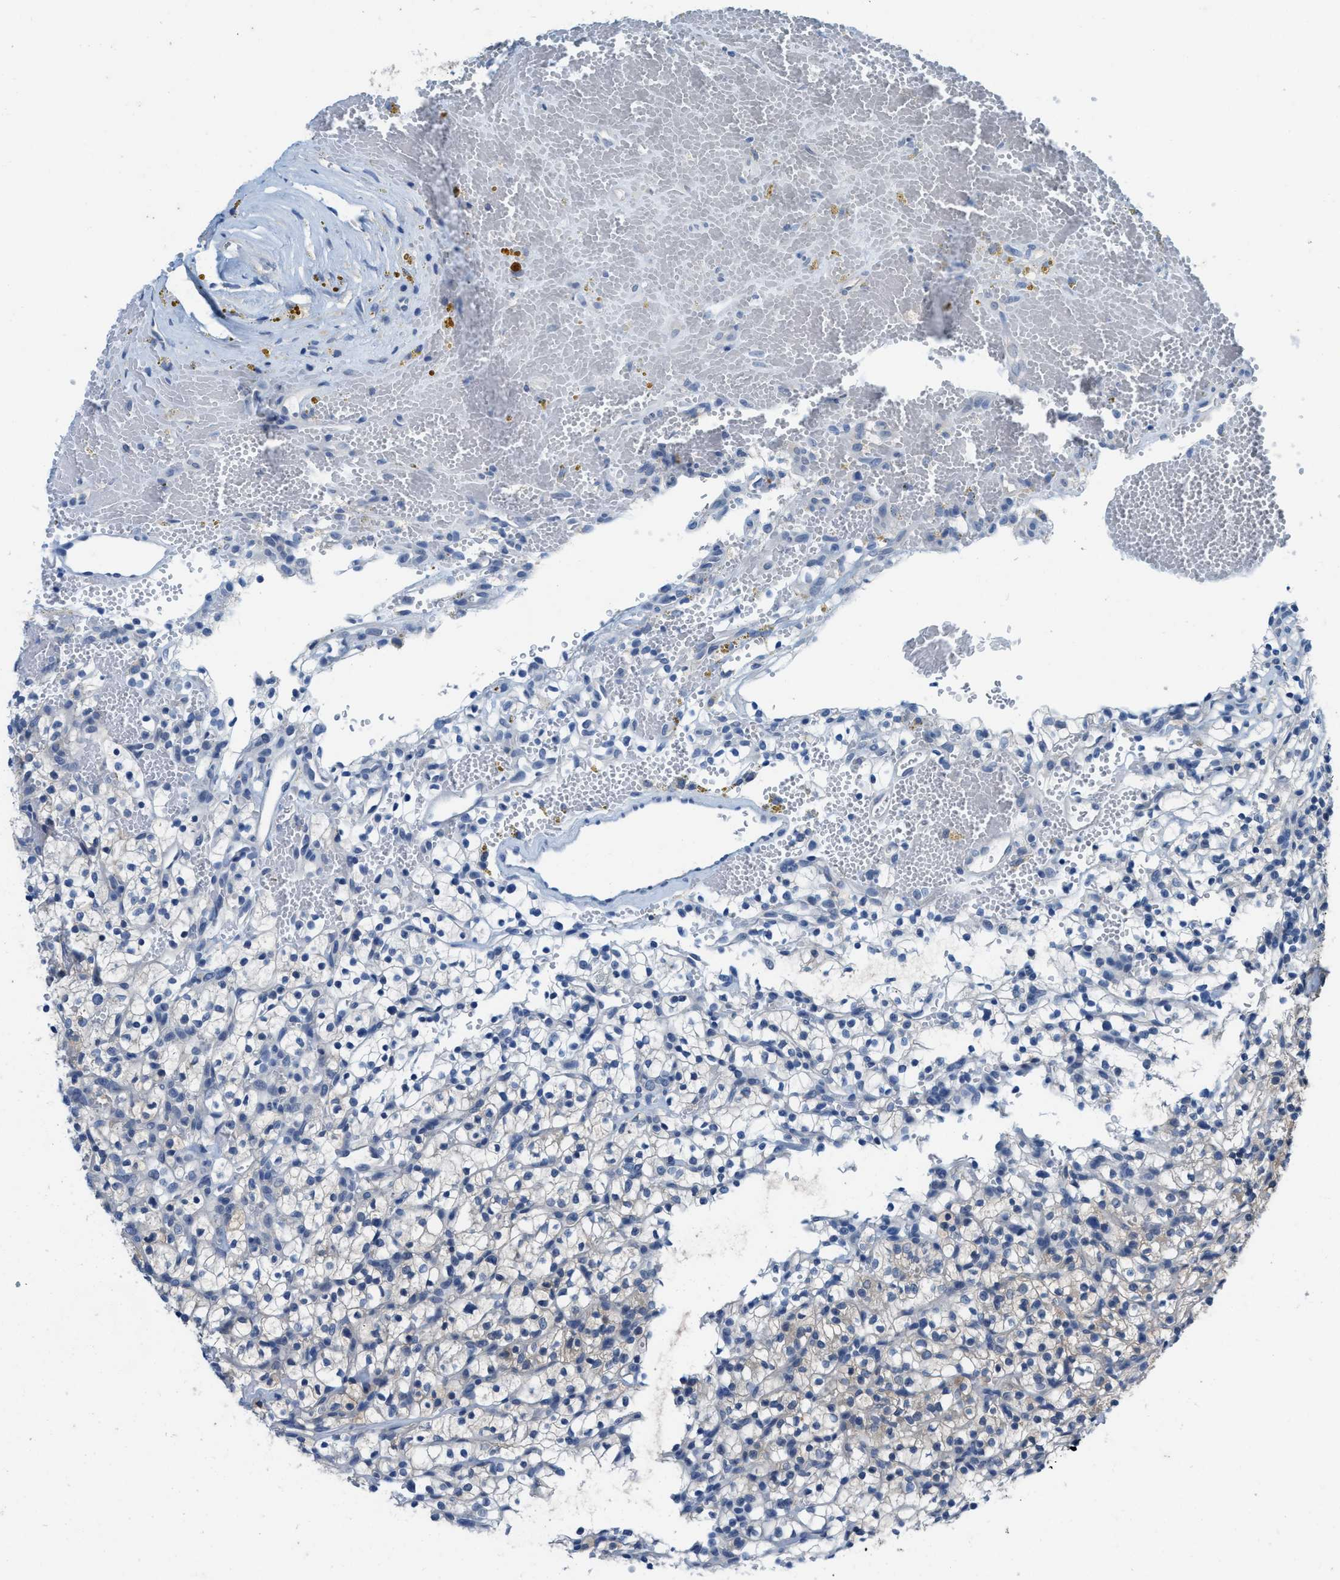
{"staining": {"intensity": "negative", "quantity": "none", "location": "none"}, "tissue": "renal cancer", "cell_type": "Tumor cells", "image_type": "cancer", "snomed": [{"axis": "morphology", "description": "Adenocarcinoma, NOS"}, {"axis": "topography", "description": "Kidney"}], "caption": "The histopathology image reveals no significant expression in tumor cells of renal cancer.", "gene": "NUDT5", "patient": {"sex": "female", "age": 57}}